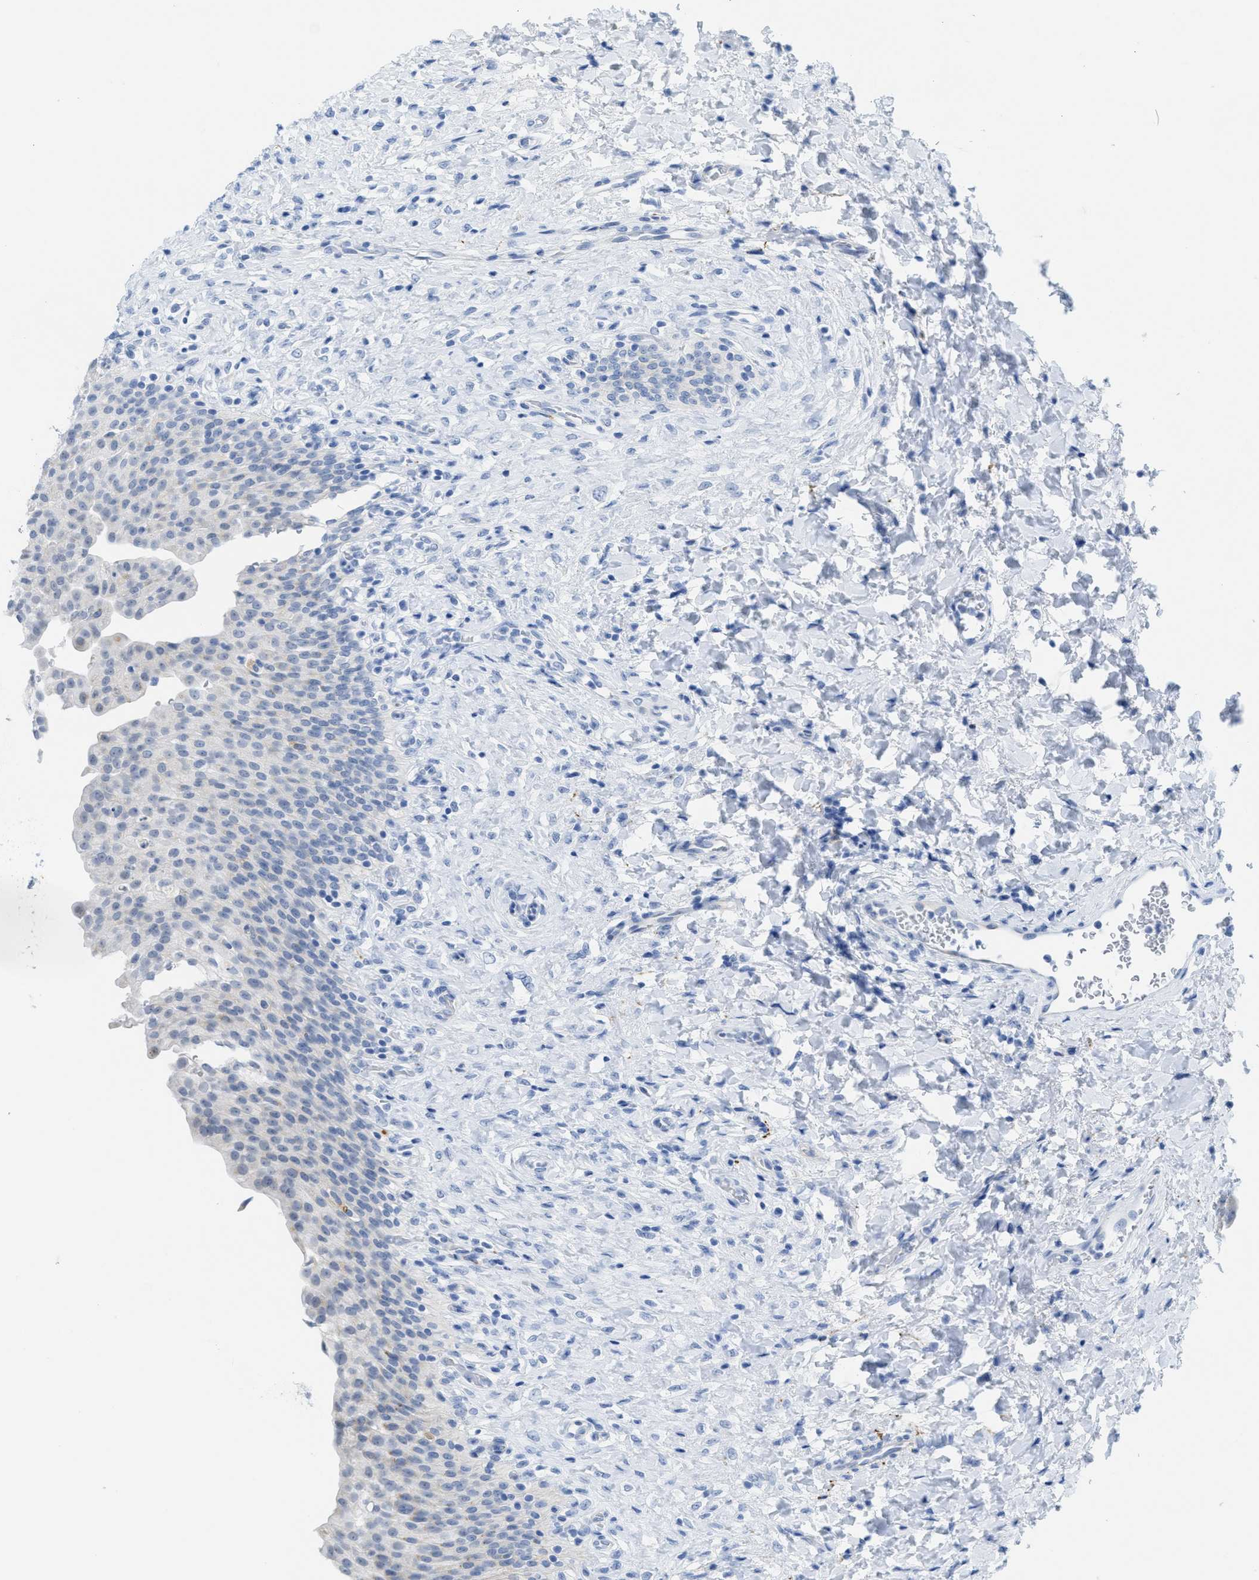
{"staining": {"intensity": "moderate", "quantity": "<25%", "location": "cytoplasmic/membranous"}, "tissue": "urinary bladder", "cell_type": "Urothelial cells", "image_type": "normal", "snomed": [{"axis": "morphology", "description": "Urothelial carcinoma, High grade"}, {"axis": "topography", "description": "Urinary bladder"}], "caption": "Immunohistochemistry (DAB) staining of normal urinary bladder reveals moderate cytoplasmic/membranous protein expression in about <25% of urothelial cells. (DAB (3,3'-diaminobenzidine) = brown stain, brightfield microscopy at high magnification).", "gene": "WDR4", "patient": {"sex": "male", "age": 46}}